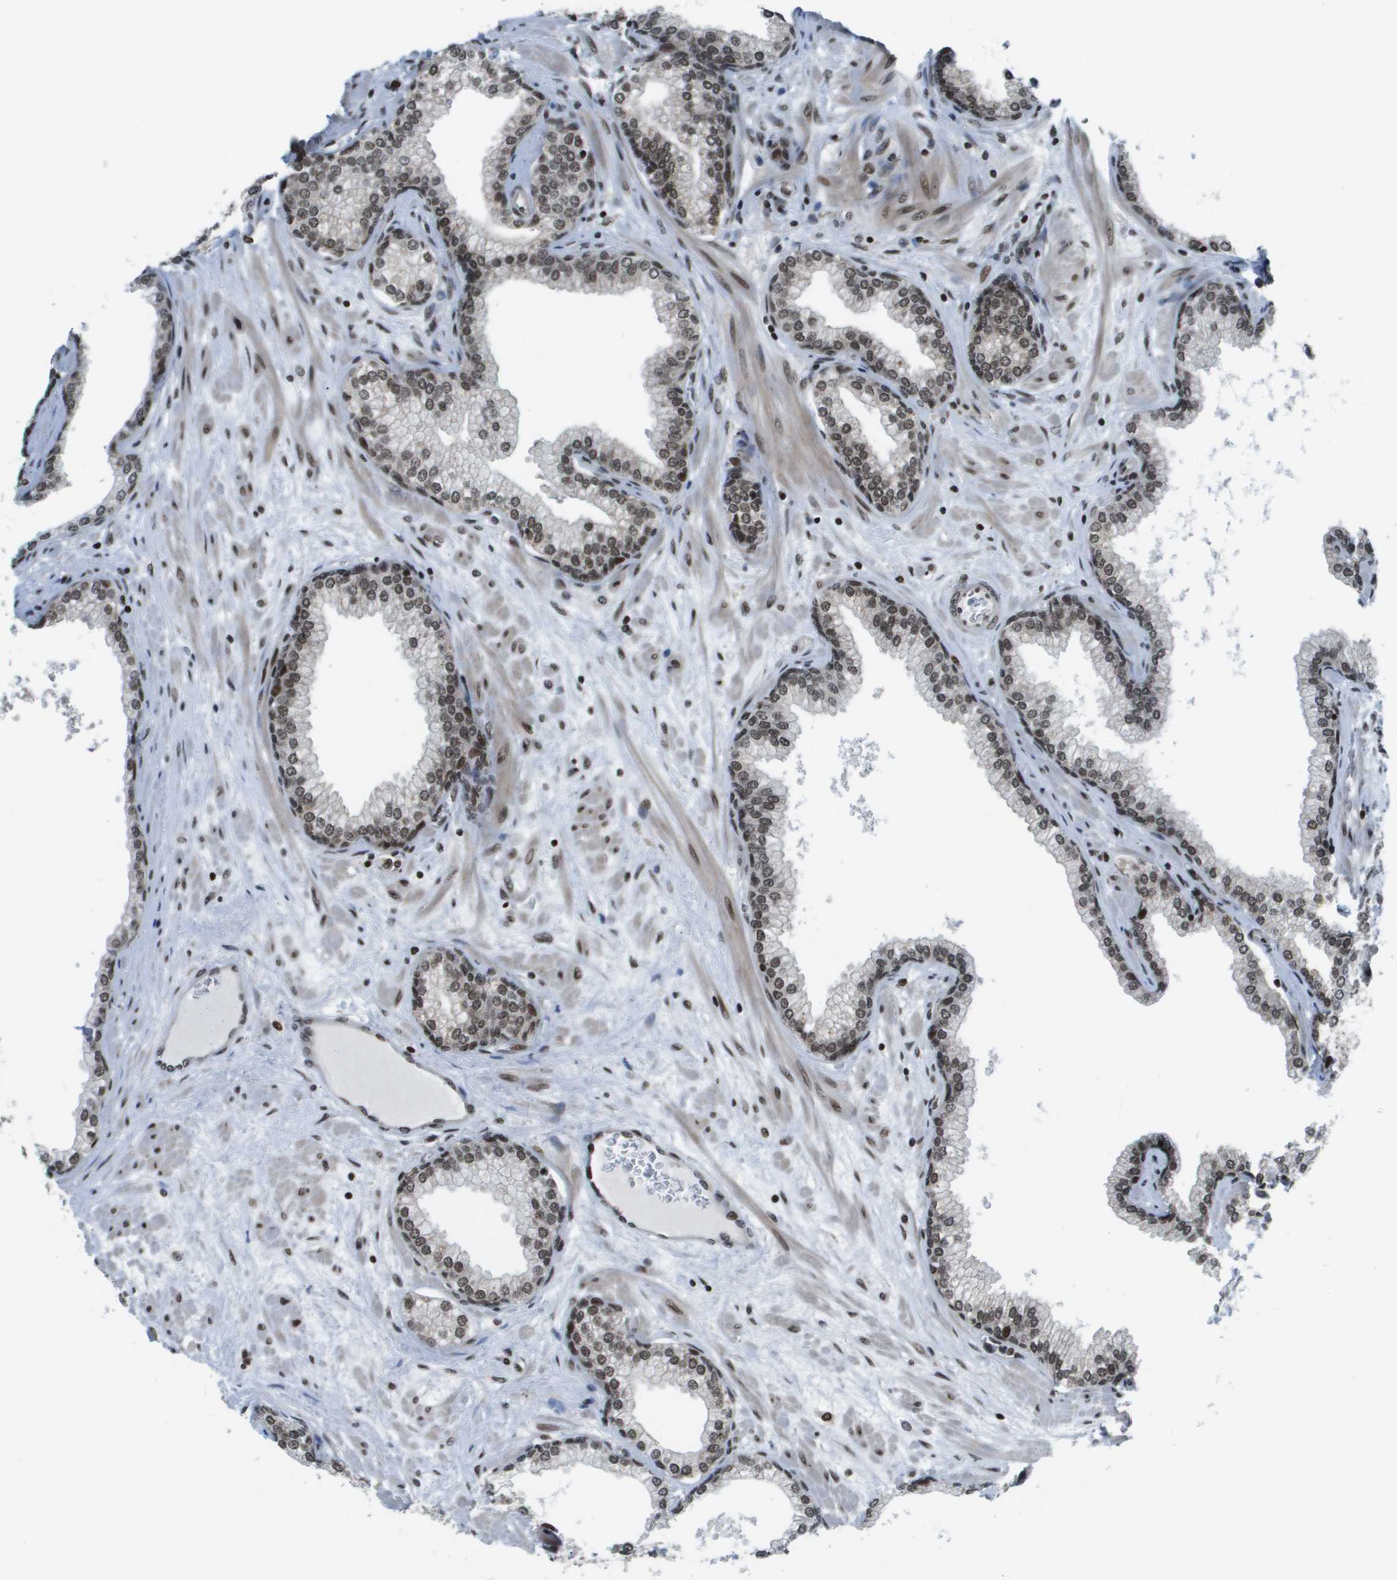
{"staining": {"intensity": "moderate", "quantity": ">75%", "location": "cytoplasmic/membranous,nuclear"}, "tissue": "prostate", "cell_type": "Glandular cells", "image_type": "normal", "snomed": [{"axis": "morphology", "description": "Normal tissue, NOS"}, {"axis": "morphology", "description": "Urothelial carcinoma, Low grade"}, {"axis": "topography", "description": "Urinary bladder"}, {"axis": "topography", "description": "Prostate"}], "caption": "Immunohistochemical staining of benign human prostate exhibits medium levels of moderate cytoplasmic/membranous,nuclear expression in approximately >75% of glandular cells.", "gene": "RECQL4", "patient": {"sex": "male", "age": 60}}